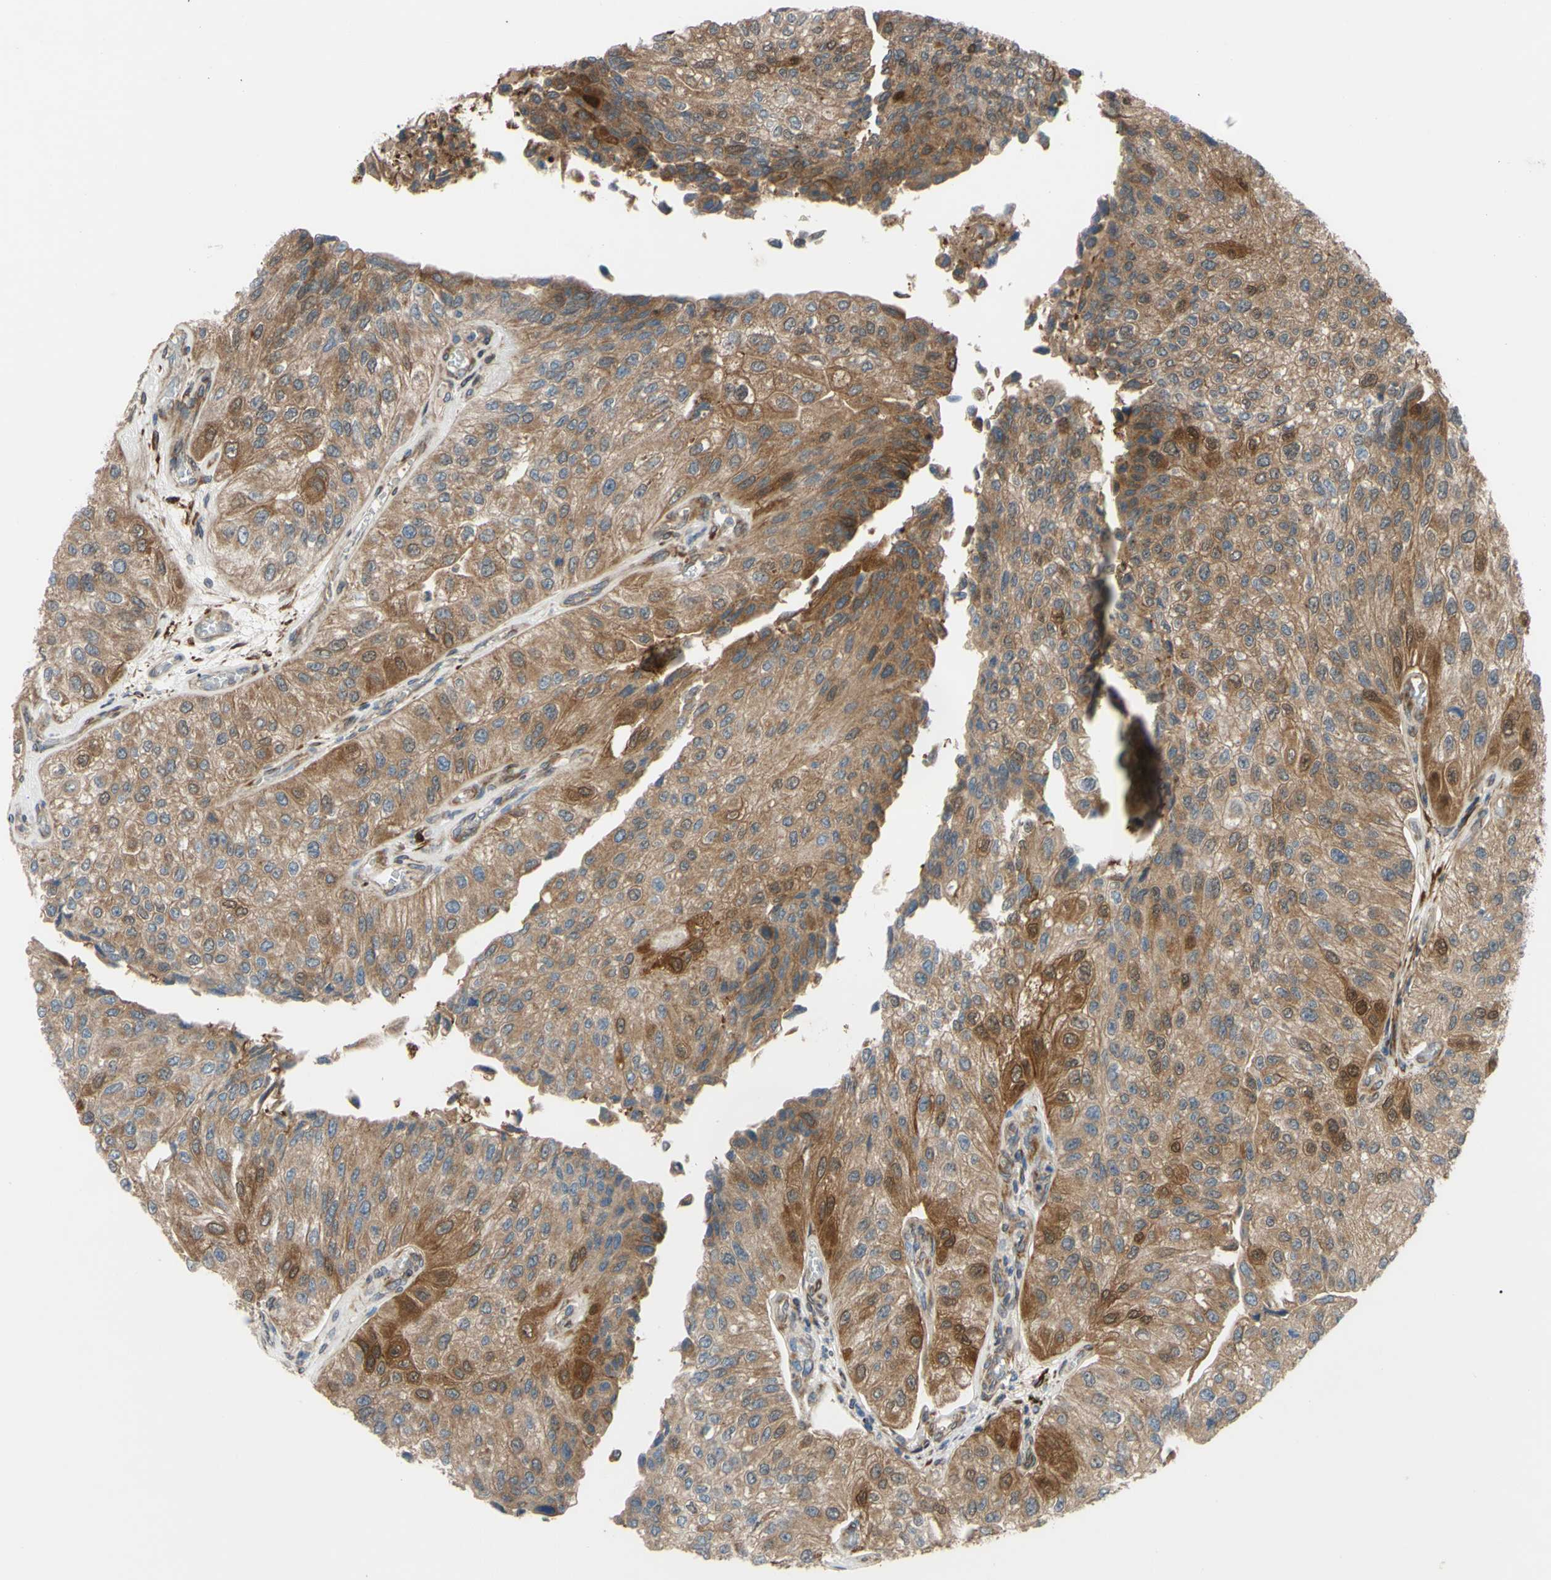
{"staining": {"intensity": "moderate", "quantity": ">75%", "location": "cytoplasmic/membranous"}, "tissue": "urothelial cancer", "cell_type": "Tumor cells", "image_type": "cancer", "snomed": [{"axis": "morphology", "description": "Urothelial carcinoma, High grade"}, {"axis": "topography", "description": "Kidney"}, {"axis": "topography", "description": "Urinary bladder"}], "caption": "Protein positivity by immunohistochemistry reveals moderate cytoplasmic/membranous expression in approximately >75% of tumor cells in urothelial cancer.", "gene": "PRAF2", "patient": {"sex": "male", "age": 77}}